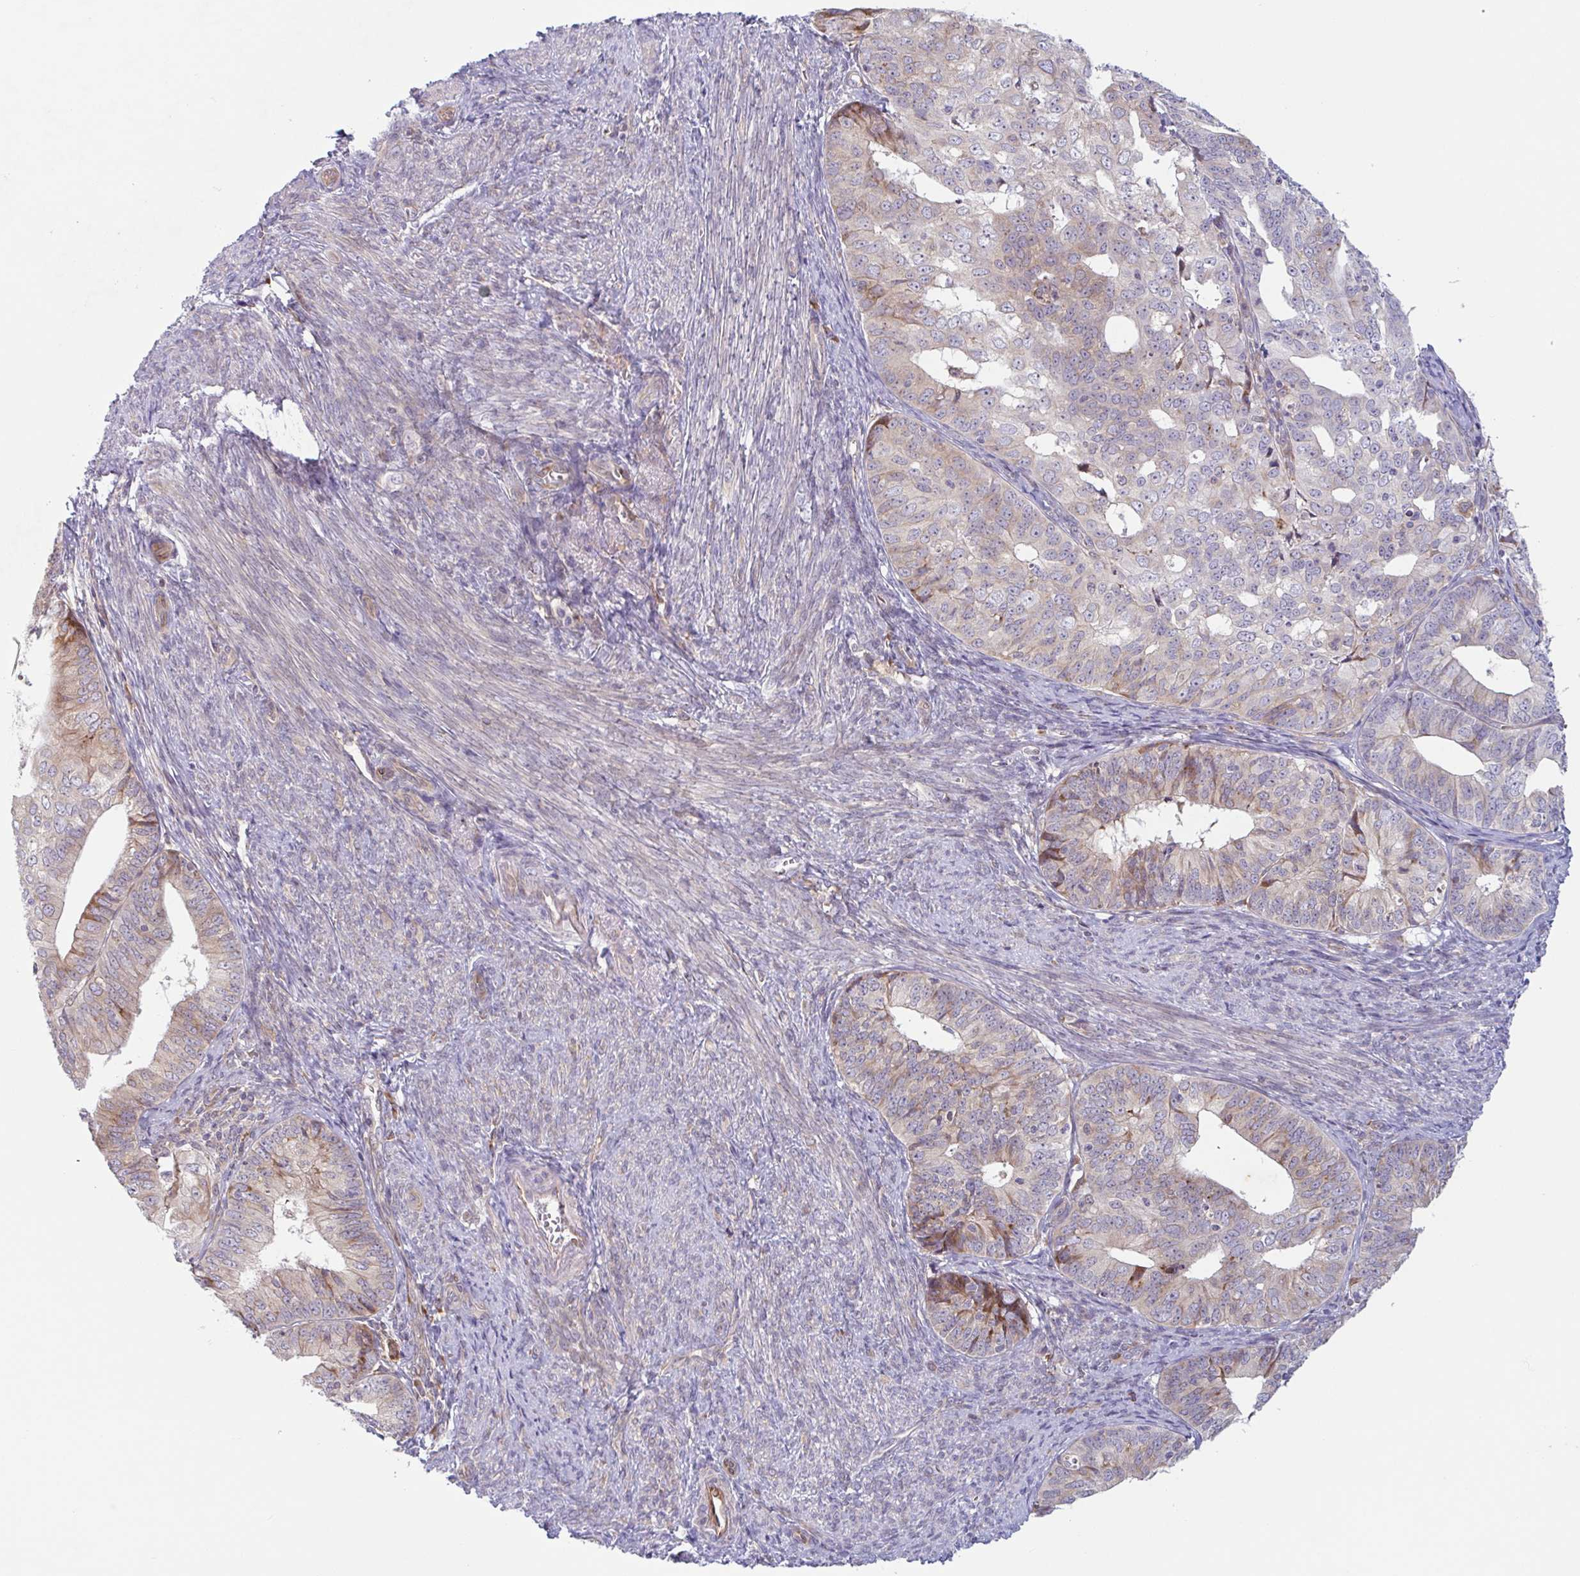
{"staining": {"intensity": "strong", "quantity": "<25%", "location": "cytoplasmic/membranous"}, "tissue": "endometrial cancer", "cell_type": "Tumor cells", "image_type": "cancer", "snomed": [{"axis": "morphology", "description": "Adenocarcinoma, NOS"}, {"axis": "topography", "description": "Endometrium"}], "caption": "Tumor cells show medium levels of strong cytoplasmic/membranous expression in approximately <25% of cells in endometrial cancer (adenocarcinoma).", "gene": "RIT1", "patient": {"sex": "female", "age": 56}}